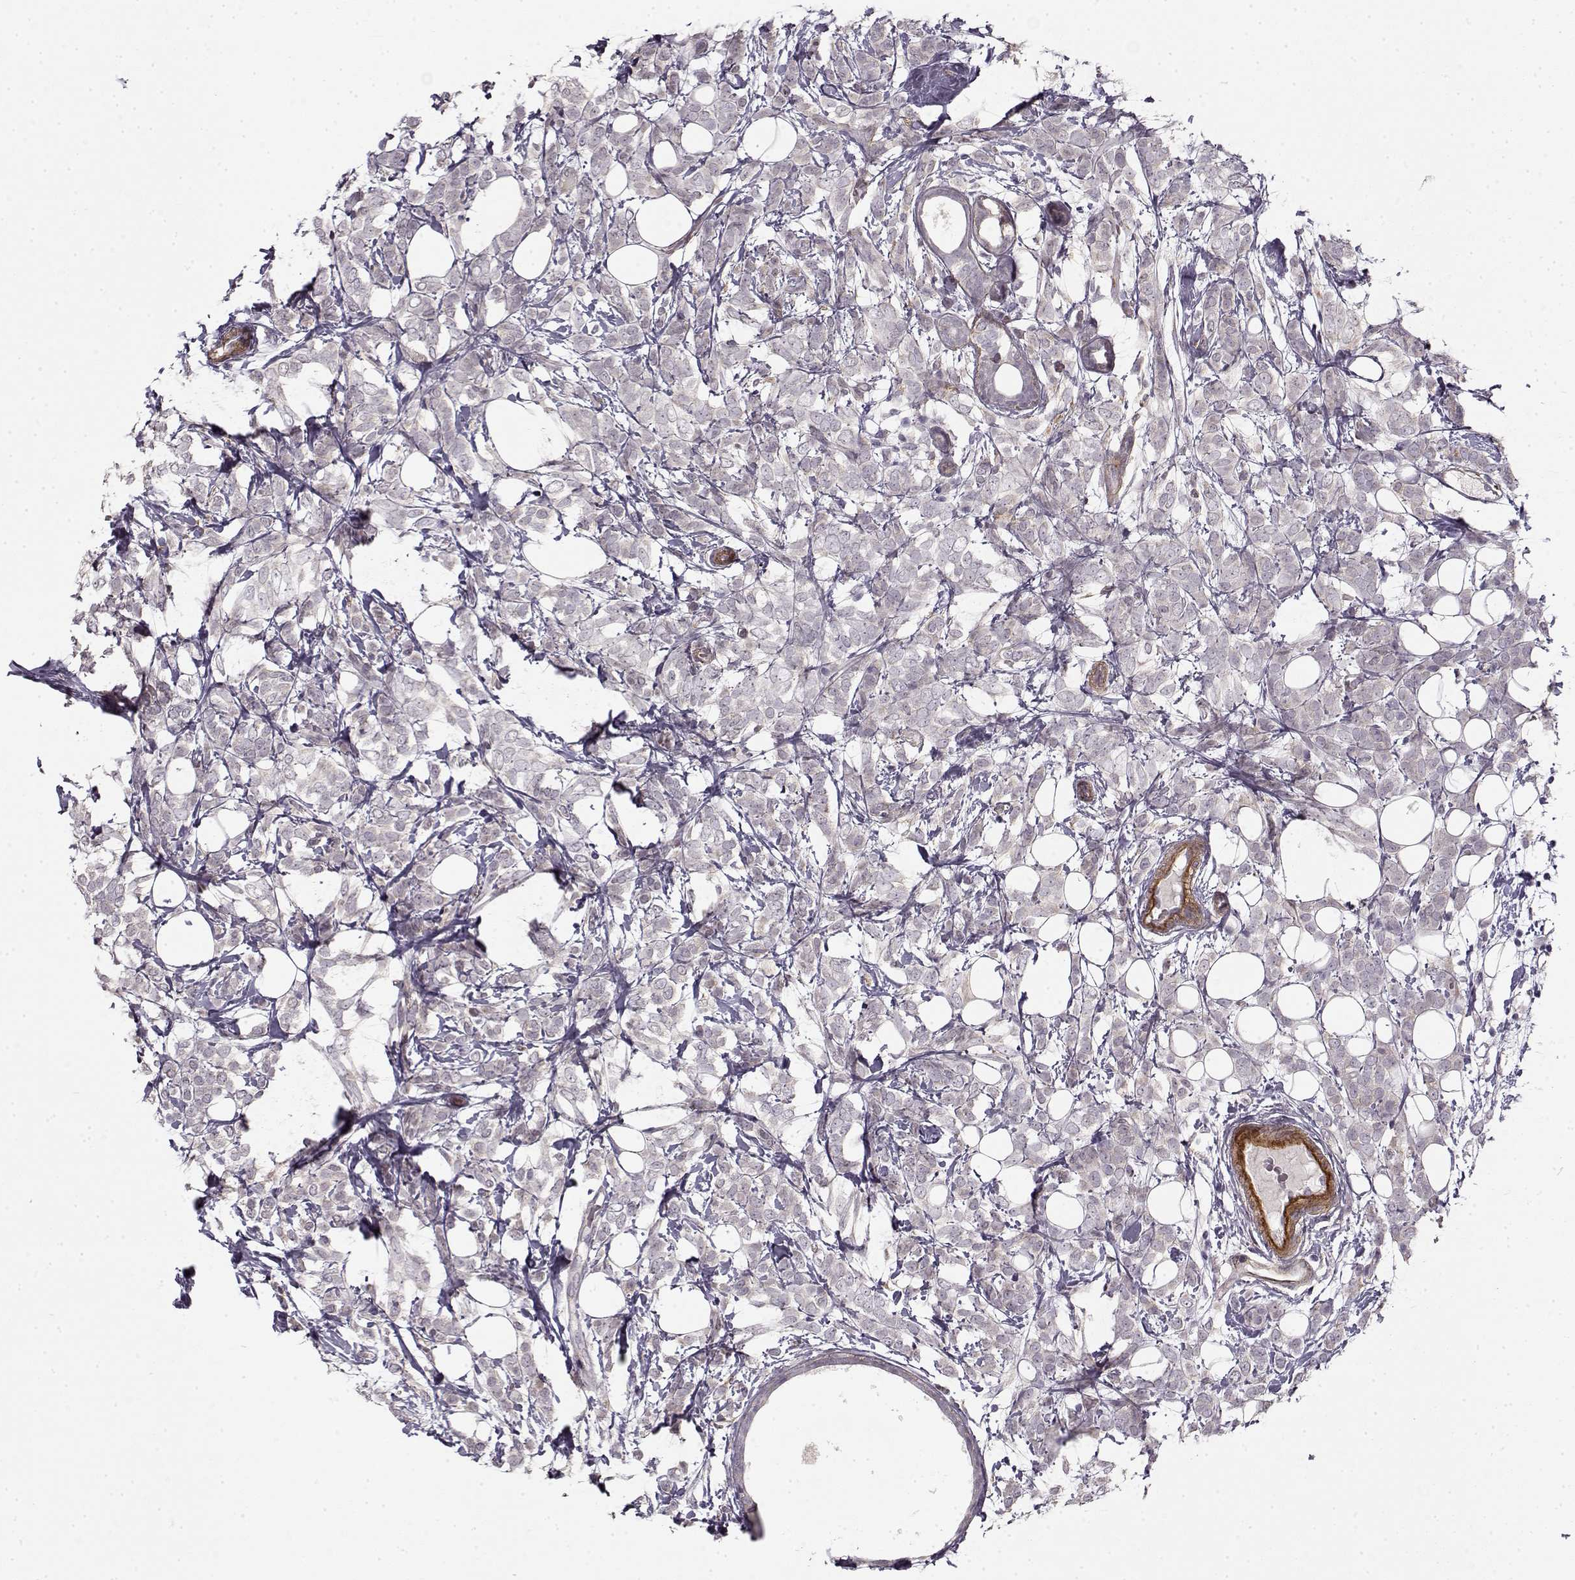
{"staining": {"intensity": "negative", "quantity": "none", "location": "none"}, "tissue": "breast cancer", "cell_type": "Tumor cells", "image_type": "cancer", "snomed": [{"axis": "morphology", "description": "Lobular carcinoma"}, {"axis": "topography", "description": "Breast"}], "caption": "A histopathology image of breast cancer (lobular carcinoma) stained for a protein reveals no brown staining in tumor cells.", "gene": "LAMB2", "patient": {"sex": "female", "age": 49}}